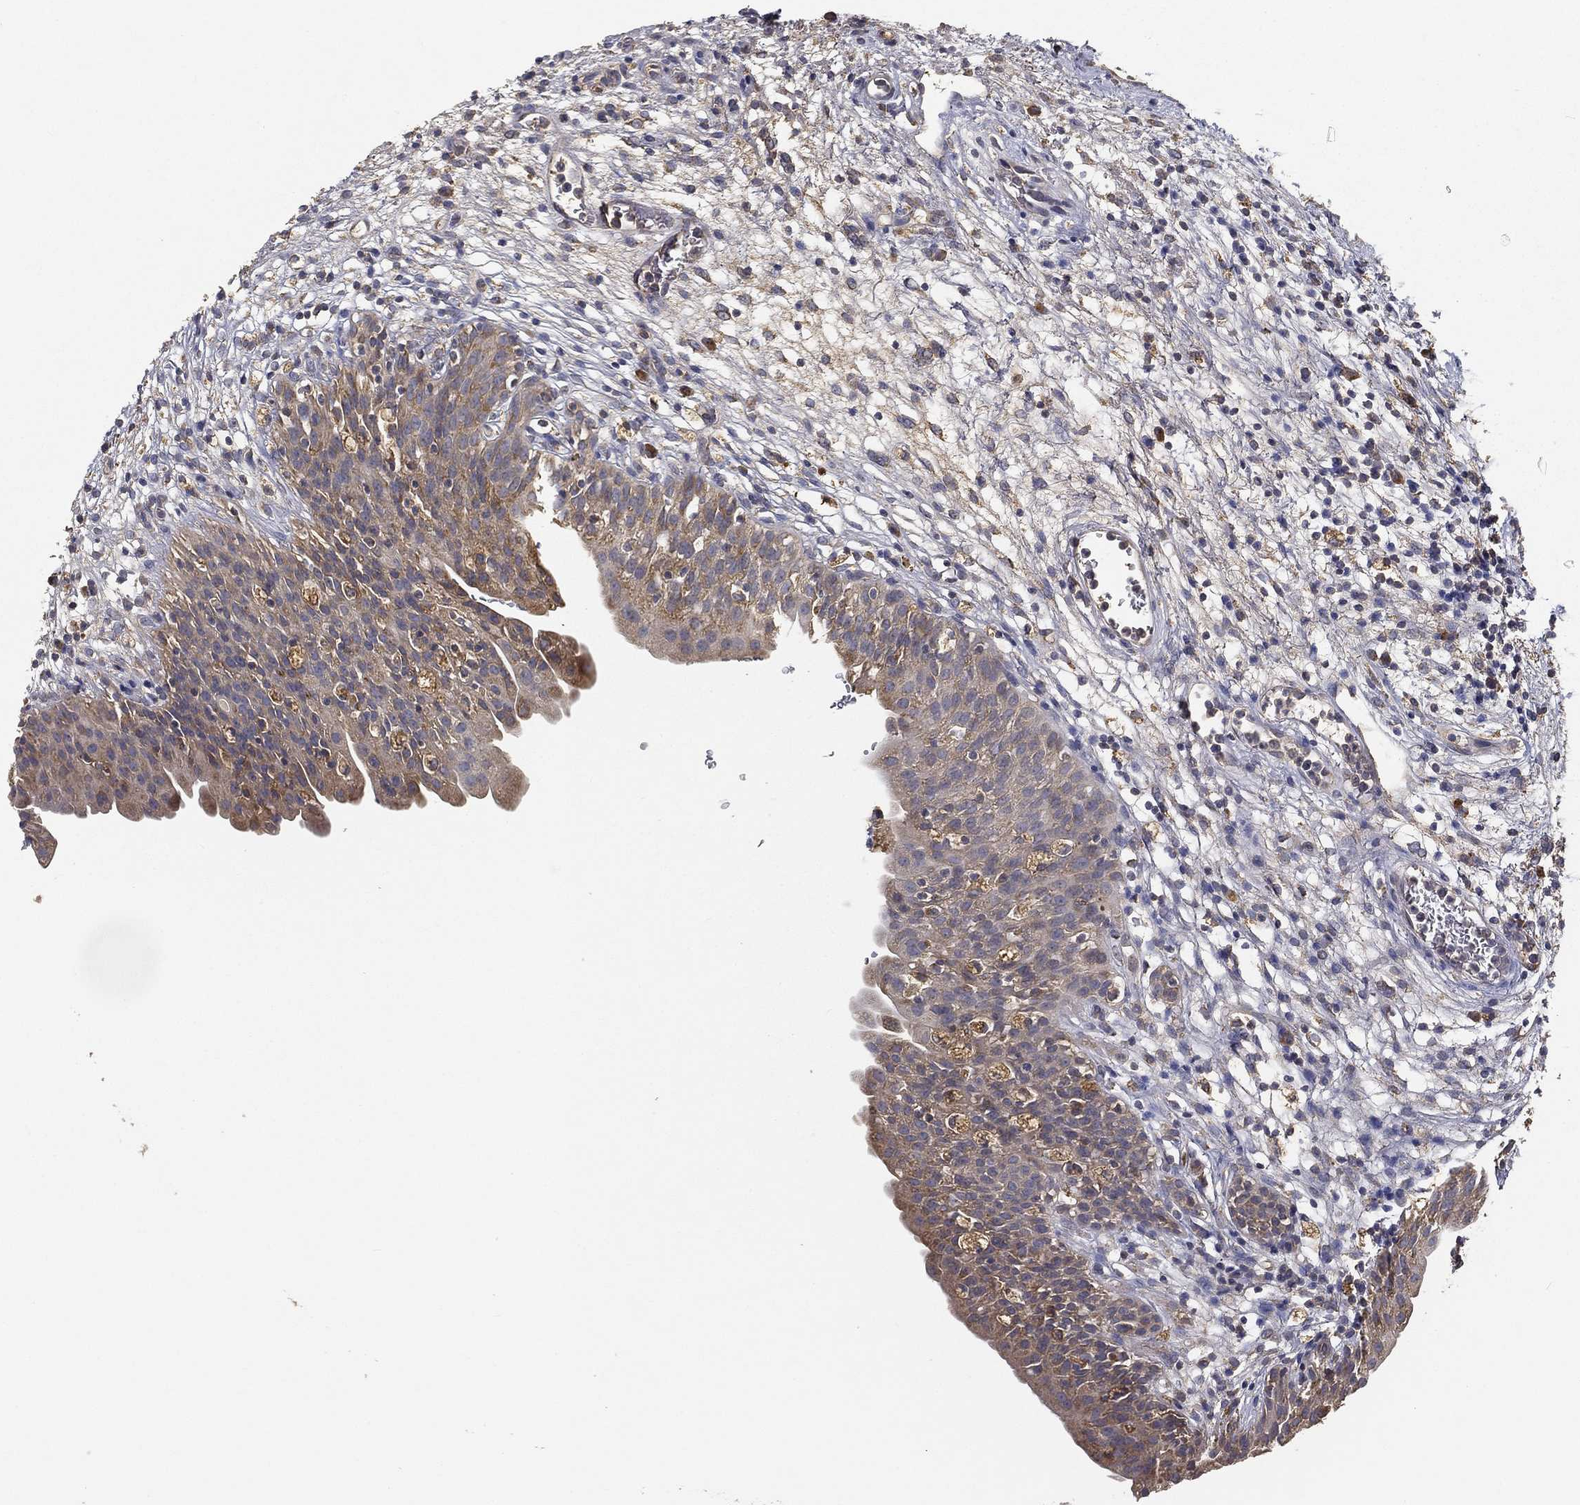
{"staining": {"intensity": "weak", "quantity": "<25%", "location": "cytoplasmic/membranous"}, "tissue": "urinary bladder", "cell_type": "Urothelial cells", "image_type": "normal", "snomed": [{"axis": "morphology", "description": "Normal tissue, NOS"}, {"axis": "topography", "description": "Urinary bladder"}], "caption": "The image reveals no staining of urothelial cells in unremarkable urinary bladder.", "gene": "MT", "patient": {"sex": "male", "age": 76}}